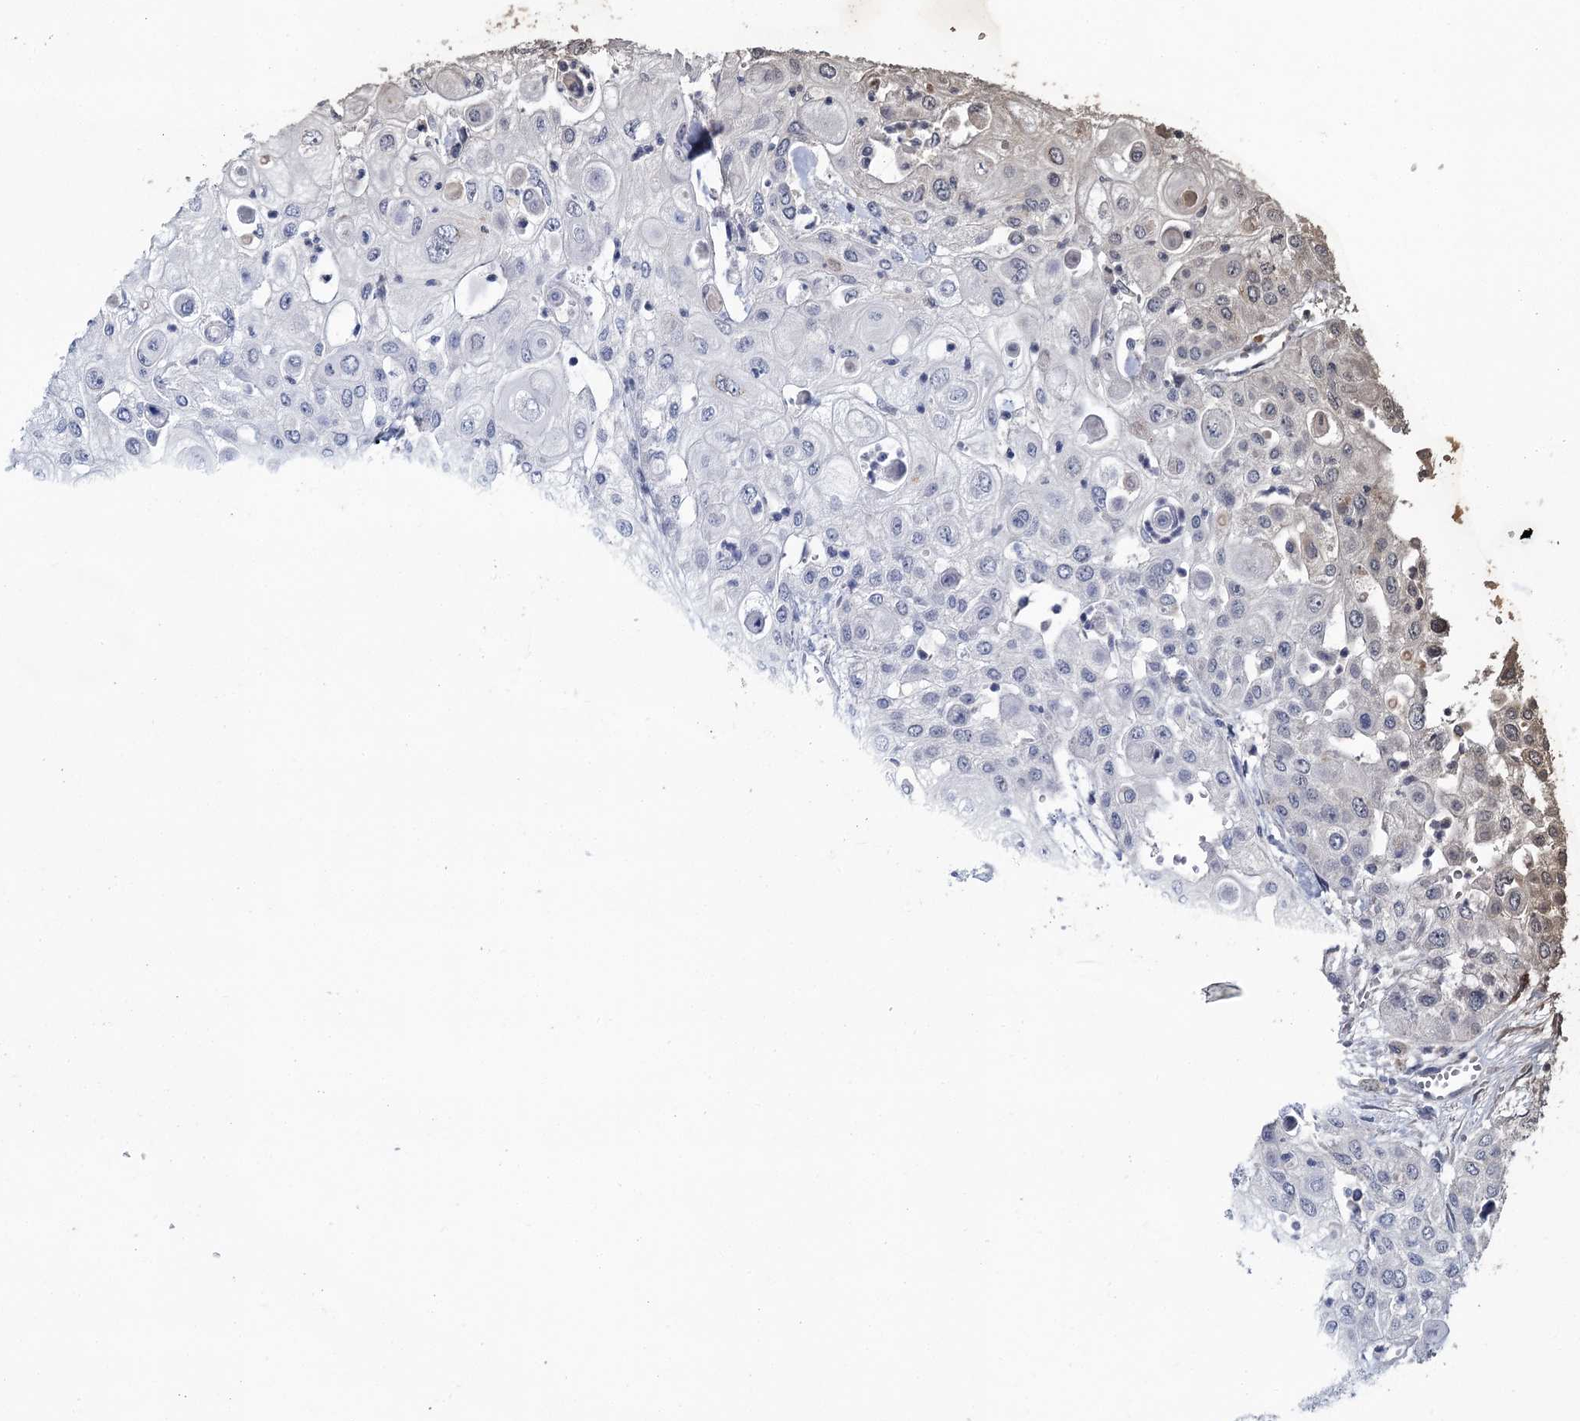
{"staining": {"intensity": "negative", "quantity": "none", "location": "none"}, "tissue": "urothelial cancer", "cell_type": "Tumor cells", "image_type": "cancer", "snomed": [{"axis": "morphology", "description": "Urothelial carcinoma, High grade"}, {"axis": "topography", "description": "Urinary bladder"}], "caption": "High magnification brightfield microscopy of urothelial cancer stained with DAB (3,3'-diaminobenzidine) (brown) and counterstained with hematoxylin (blue): tumor cells show no significant staining. (Brightfield microscopy of DAB (3,3'-diaminobenzidine) immunohistochemistry (IHC) at high magnification).", "gene": "METTL7B", "patient": {"sex": "female", "age": 79}}